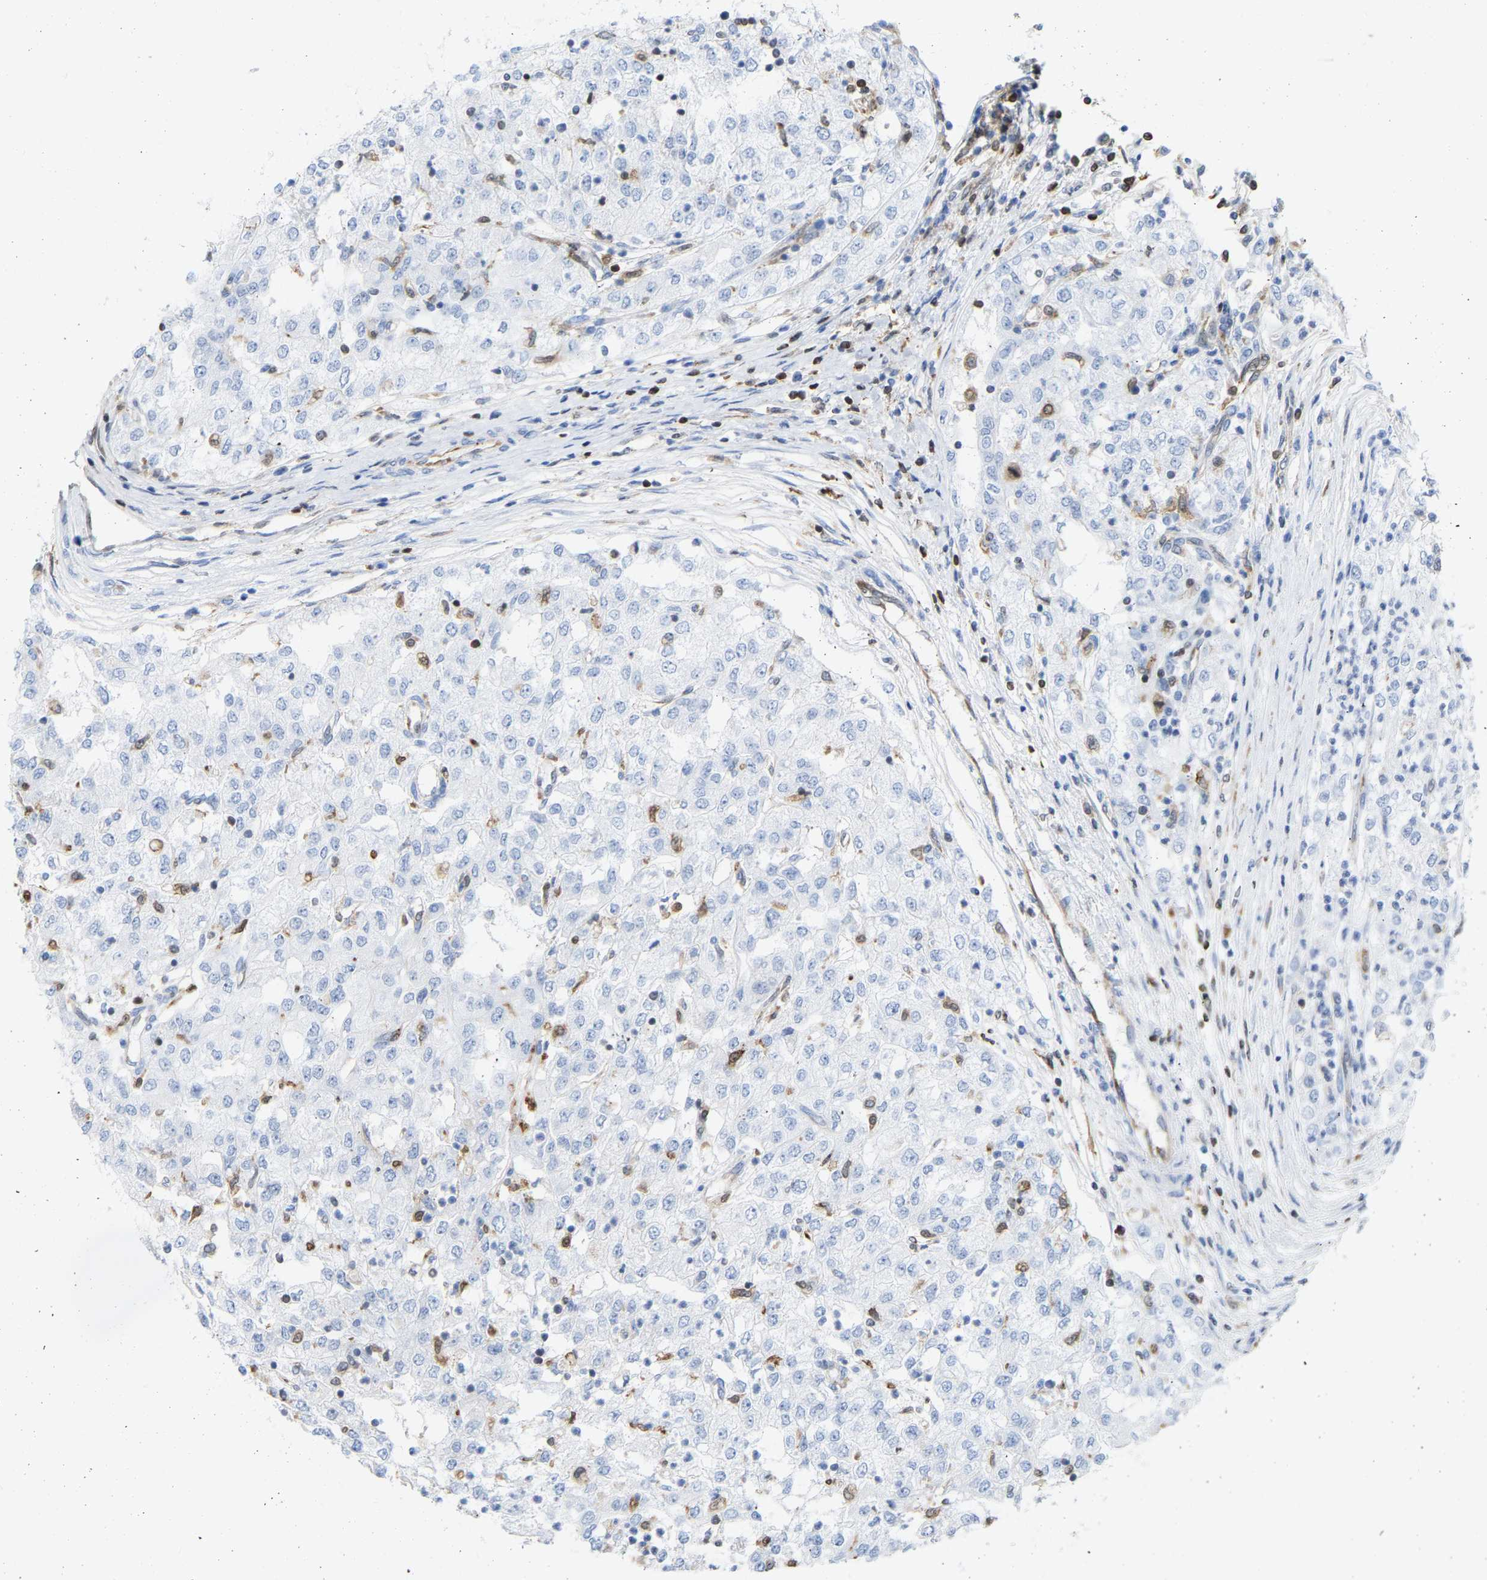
{"staining": {"intensity": "negative", "quantity": "none", "location": "none"}, "tissue": "renal cancer", "cell_type": "Tumor cells", "image_type": "cancer", "snomed": [{"axis": "morphology", "description": "Adenocarcinoma, NOS"}, {"axis": "topography", "description": "Kidney"}], "caption": "Human renal cancer stained for a protein using immunohistochemistry reveals no positivity in tumor cells.", "gene": "GIMAP4", "patient": {"sex": "female", "age": 54}}